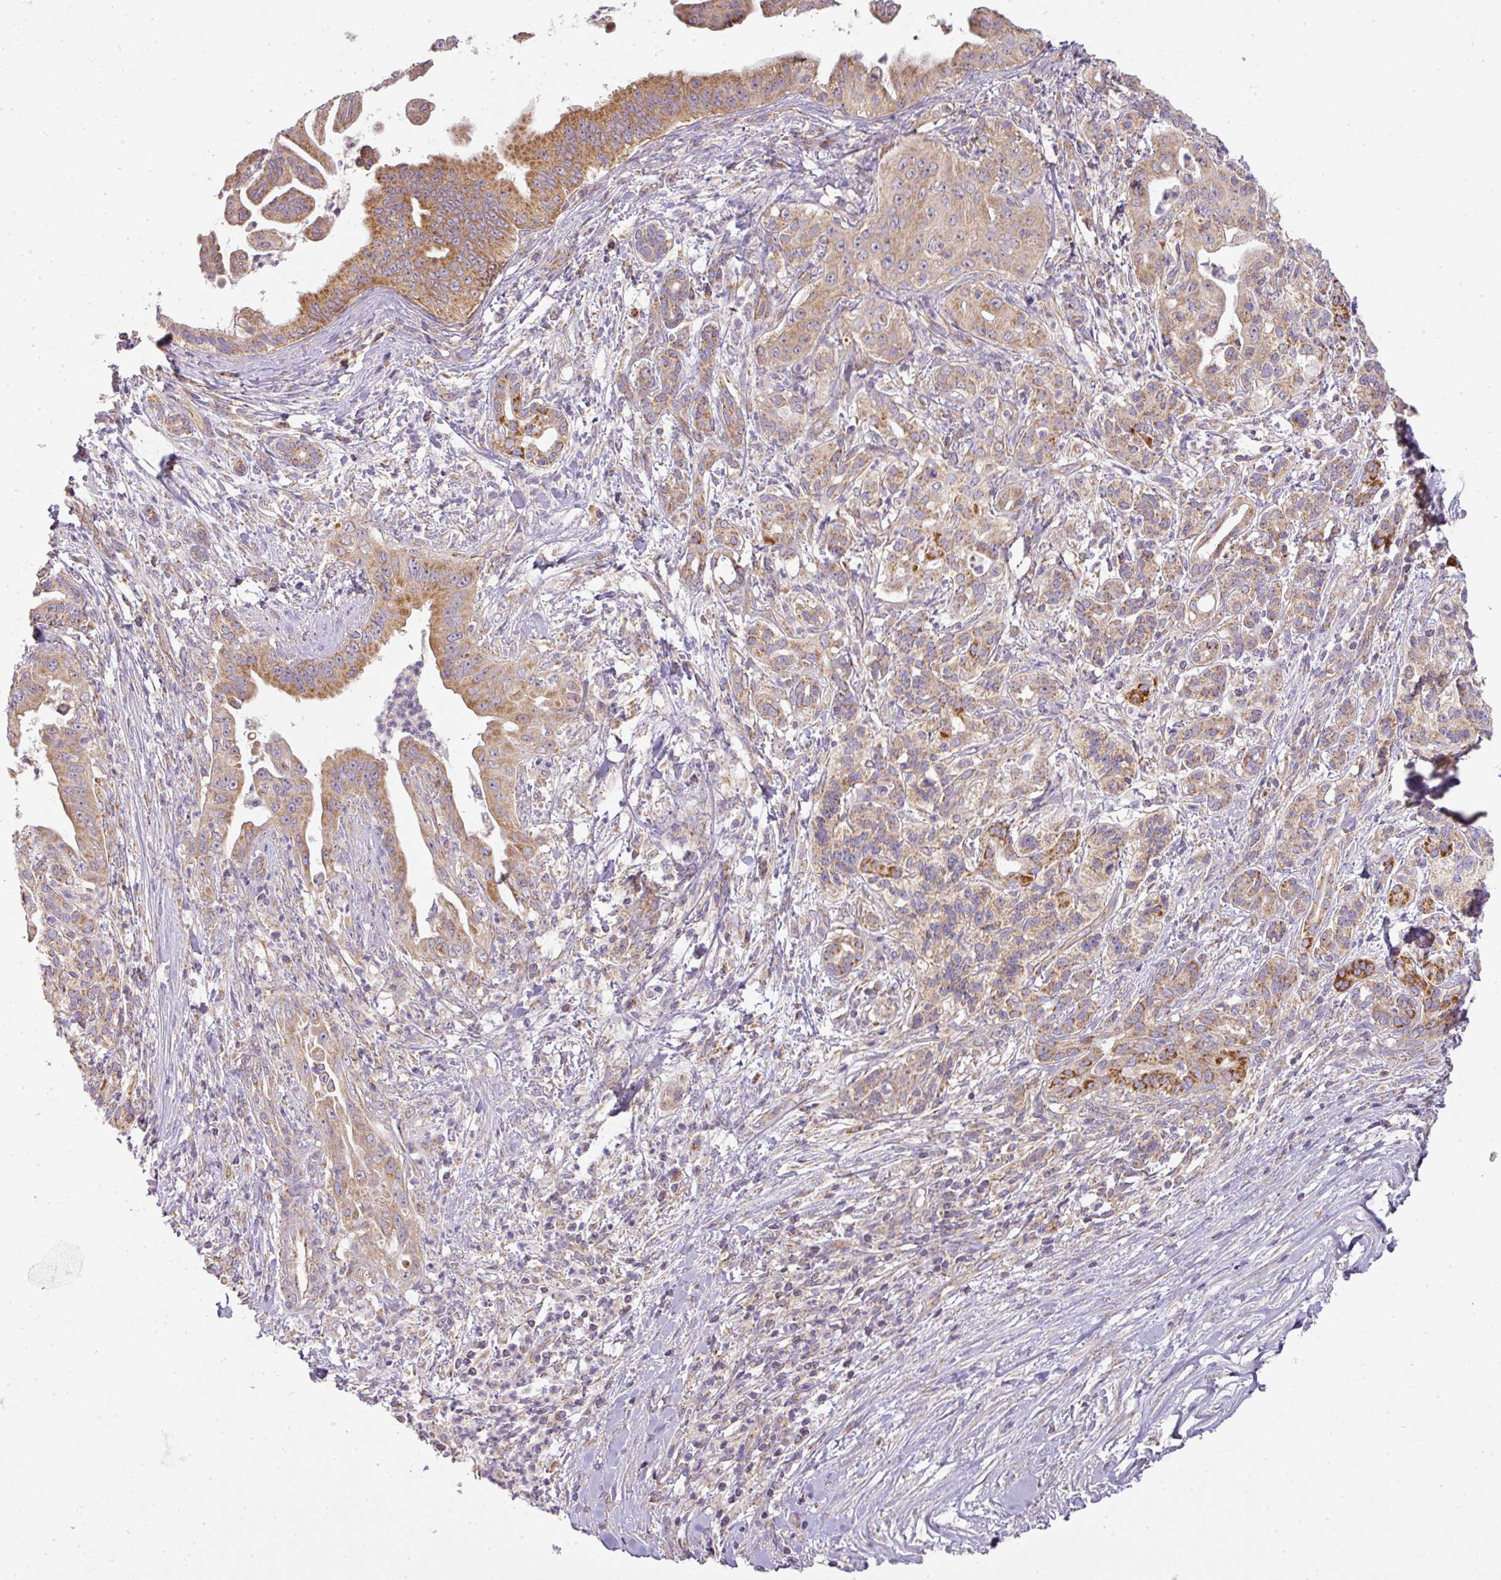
{"staining": {"intensity": "moderate", "quantity": ">75%", "location": "cytoplasmic/membranous"}, "tissue": "pancreatic cancer", "cell_type": "Tumor cells", "image_type": "cancer", "snomed": [{"axis": "morphology", "description": "Adenocarcinoma, NOS"}, {"axis": "topography", "description": "Pancreas"}], "caption": "Immunohistochemical staining of adenocarcinoma (pancreatic) reveals moderate cytoplasmic/membranous protein staining in about >75% of tumor cells.", "gene": "ZNF211", "patient": {"sex": "male", "age": 58}}